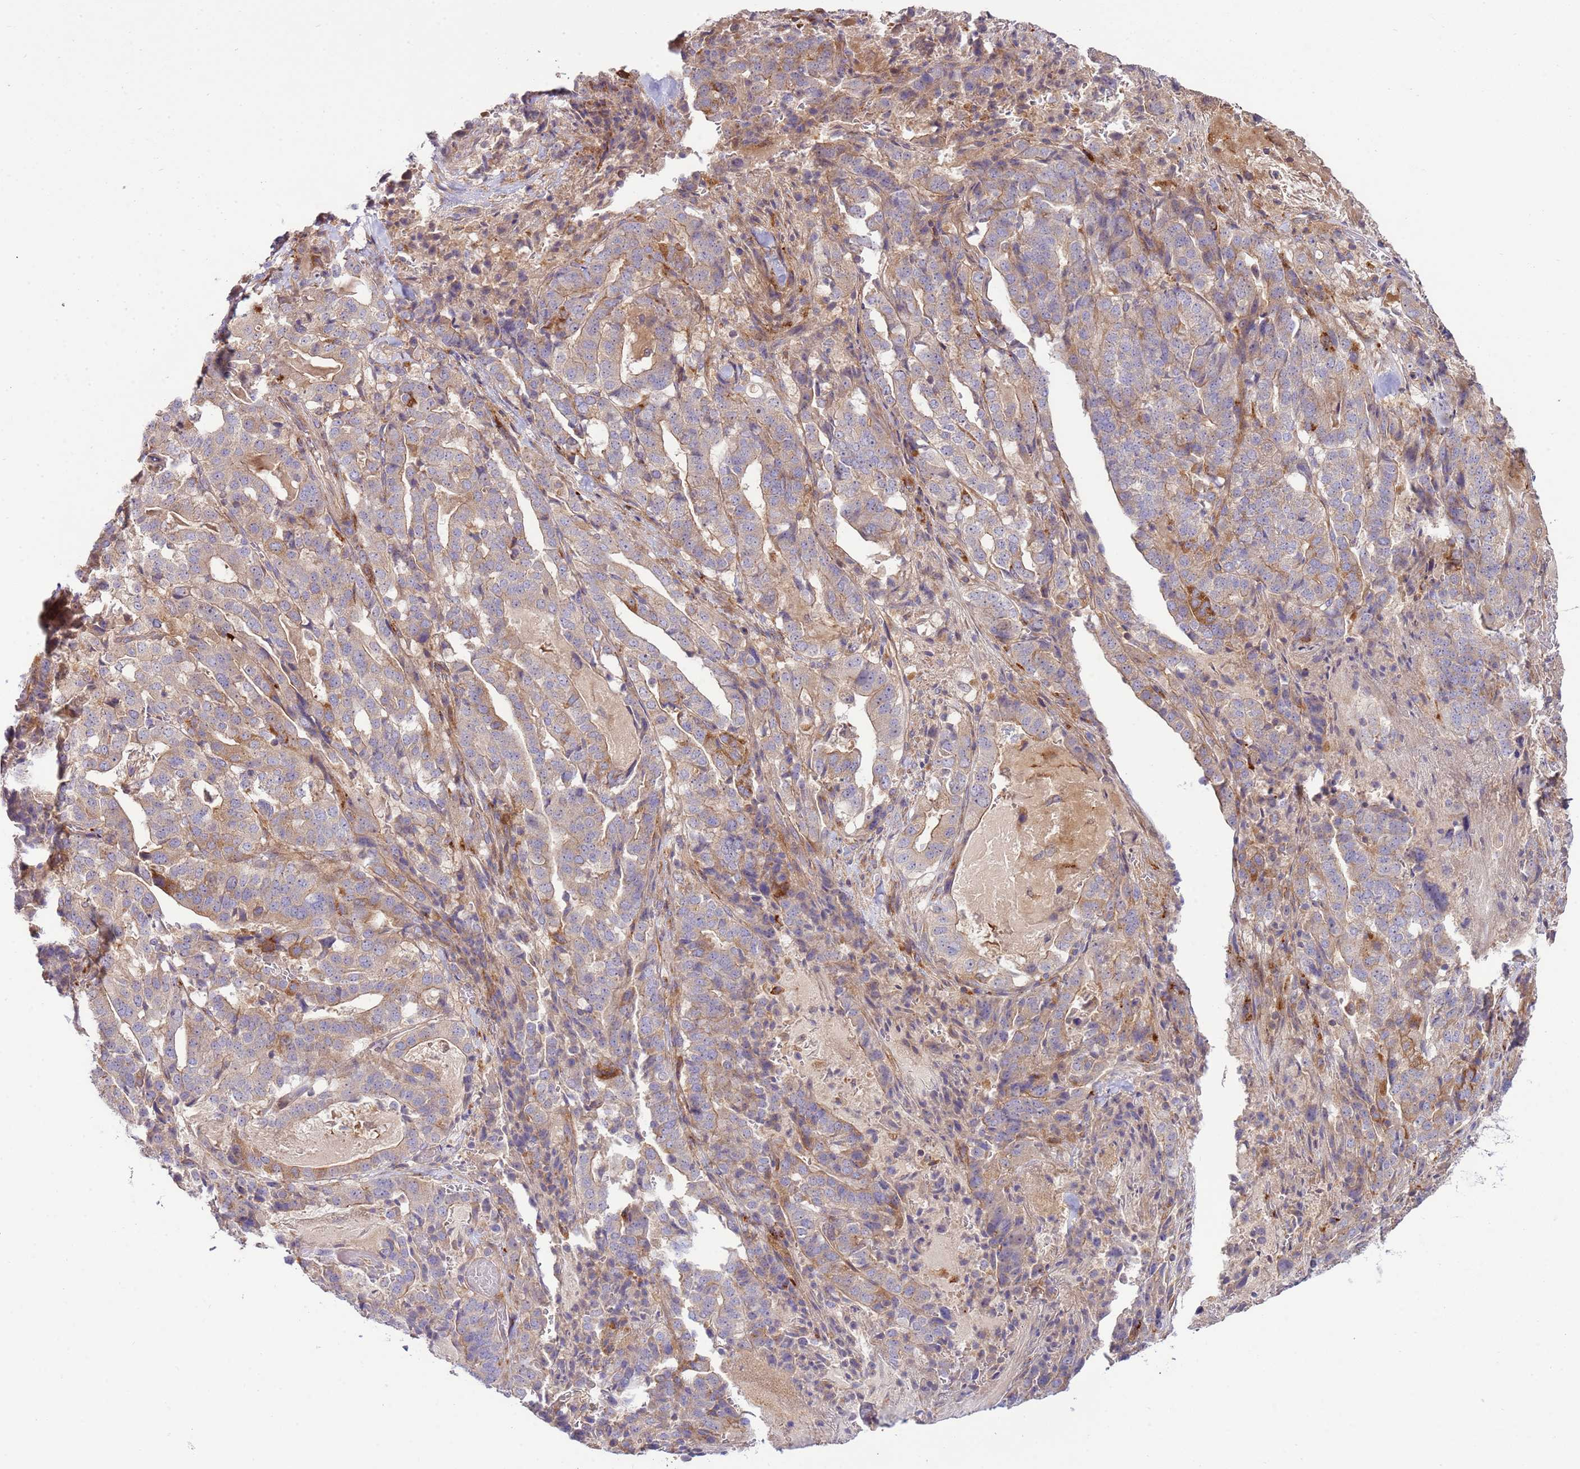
{"staining": {"intensity": "moderate", "quantity": "<25%", "location": "cytoplasmic/membranous"}, "tissue": "stomach cancer", "cell_type": "Tumor cells", "image_type": "cancer", "snomed": [{"axis": "morphology", "description": "Adenocarcinoma, NOS"}, {"axis": "topography", "description": "Stomach"}], "caption": "Stomach cancer stained for a protein exhibits moderate cytoplasmic/membranous positivity in tumor cells. The staining was performed using DAB (3,3'-diaminobenzidine) to visualize the protein expression in brown, while the nuclei were stained in blue with hematoxylin (Magnification: 20x).", "gene": "ZNF624", "patient": {"sex": "male", "age": 48}}